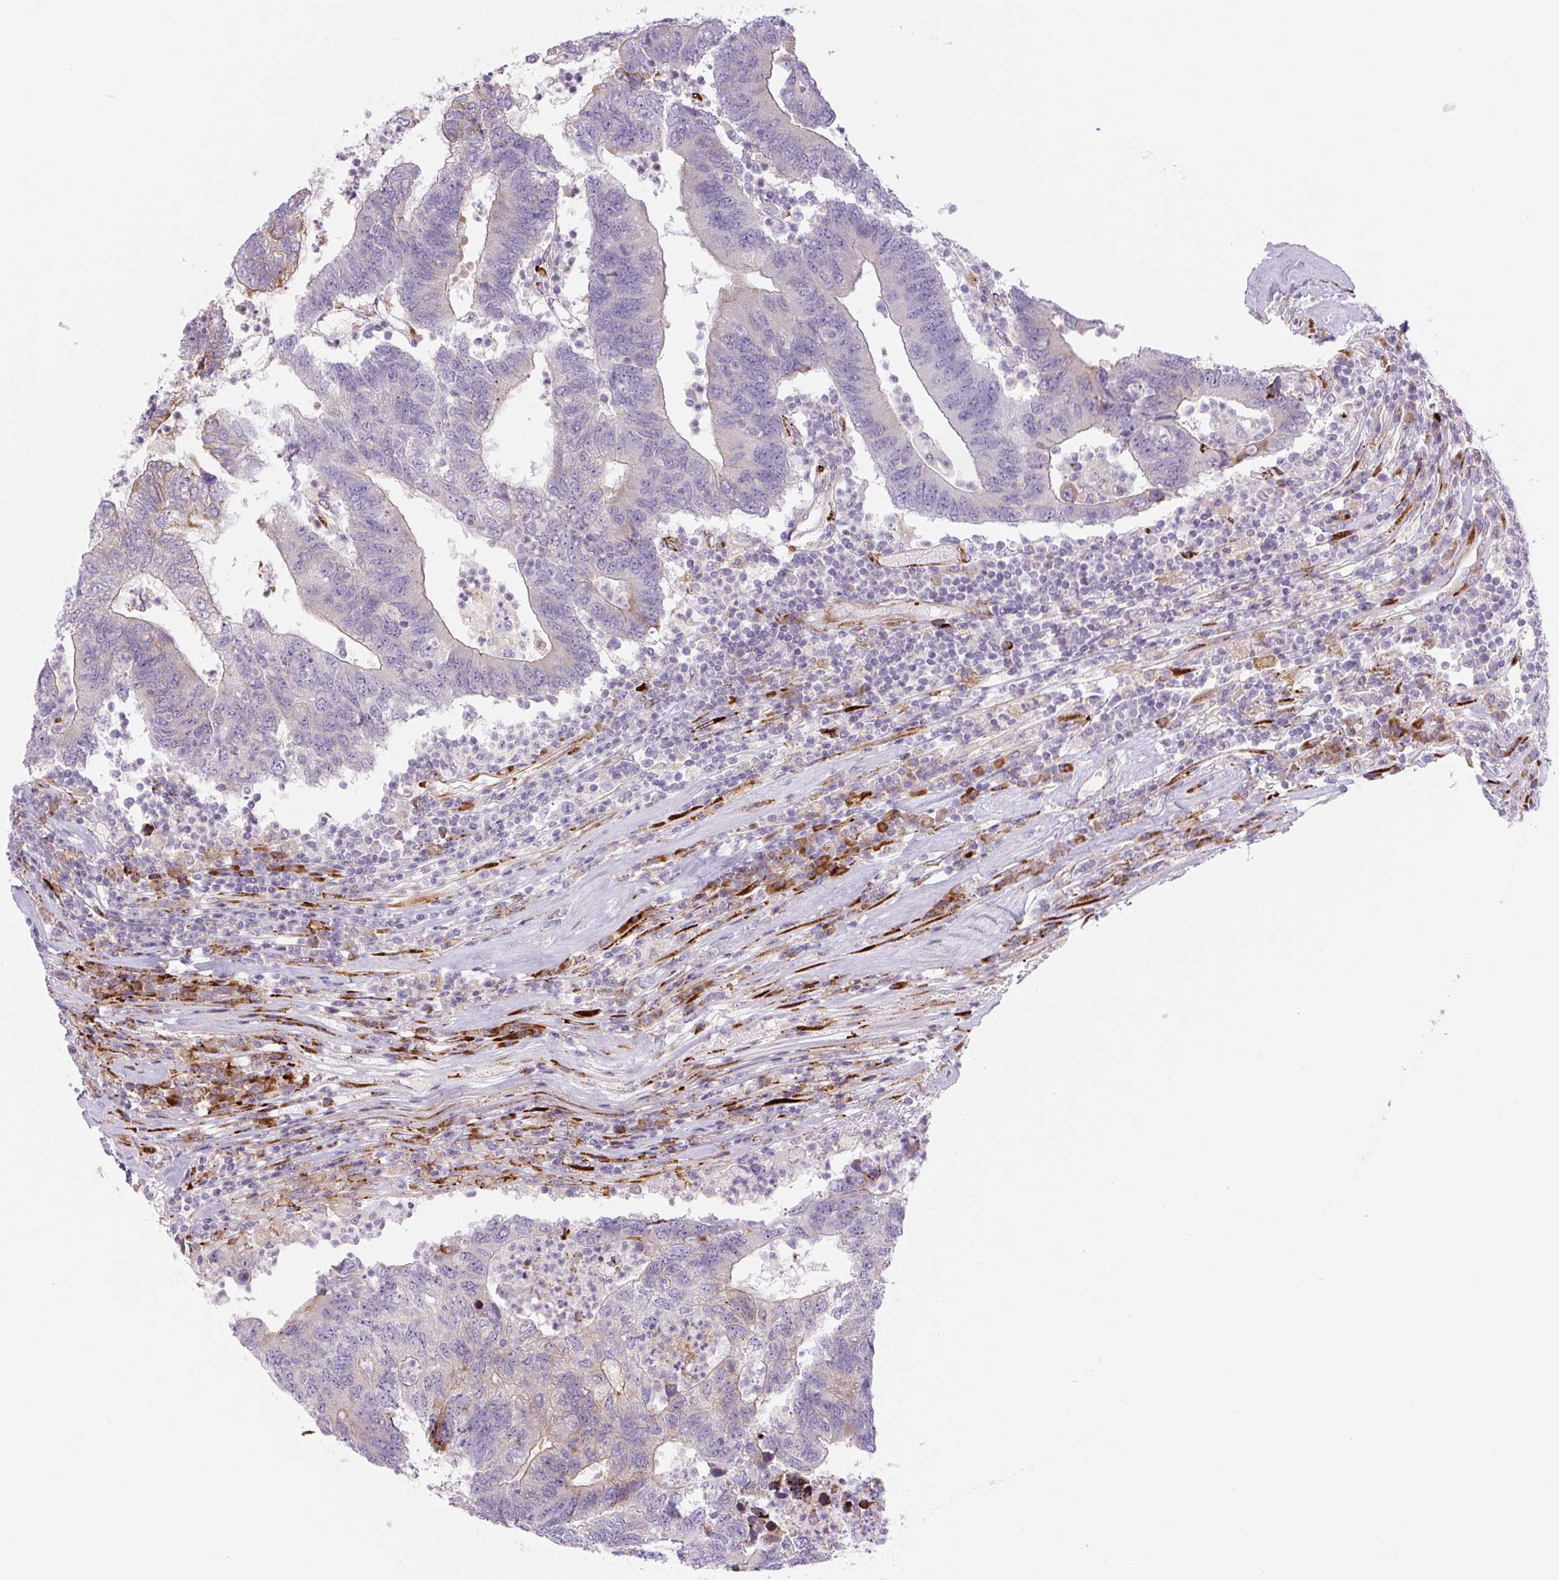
{"staining": {"intensity": "weak", "quantity": "<25%", "location": "cytoplasmic/membranous"}, "tissue": "colorectal cancer", "cell_type": "Tumor cells", "image_type": "cancer", "snomed": [{"axis": "morphology", "description": "Adenocarcinoma, NOS"}, {"axis": "topography", "description": "Colon"}], "caption": "Photomicrograph shows no significant protein staining in tumor cells of colorectal cancer (adenocarcinoma). (DAB (3,3'-diaminobenzidine) IHC visualized using brightfield microscopy, high magnification).", "gene": "DISP3", "patient": {"sex": "female", "age": 48}}